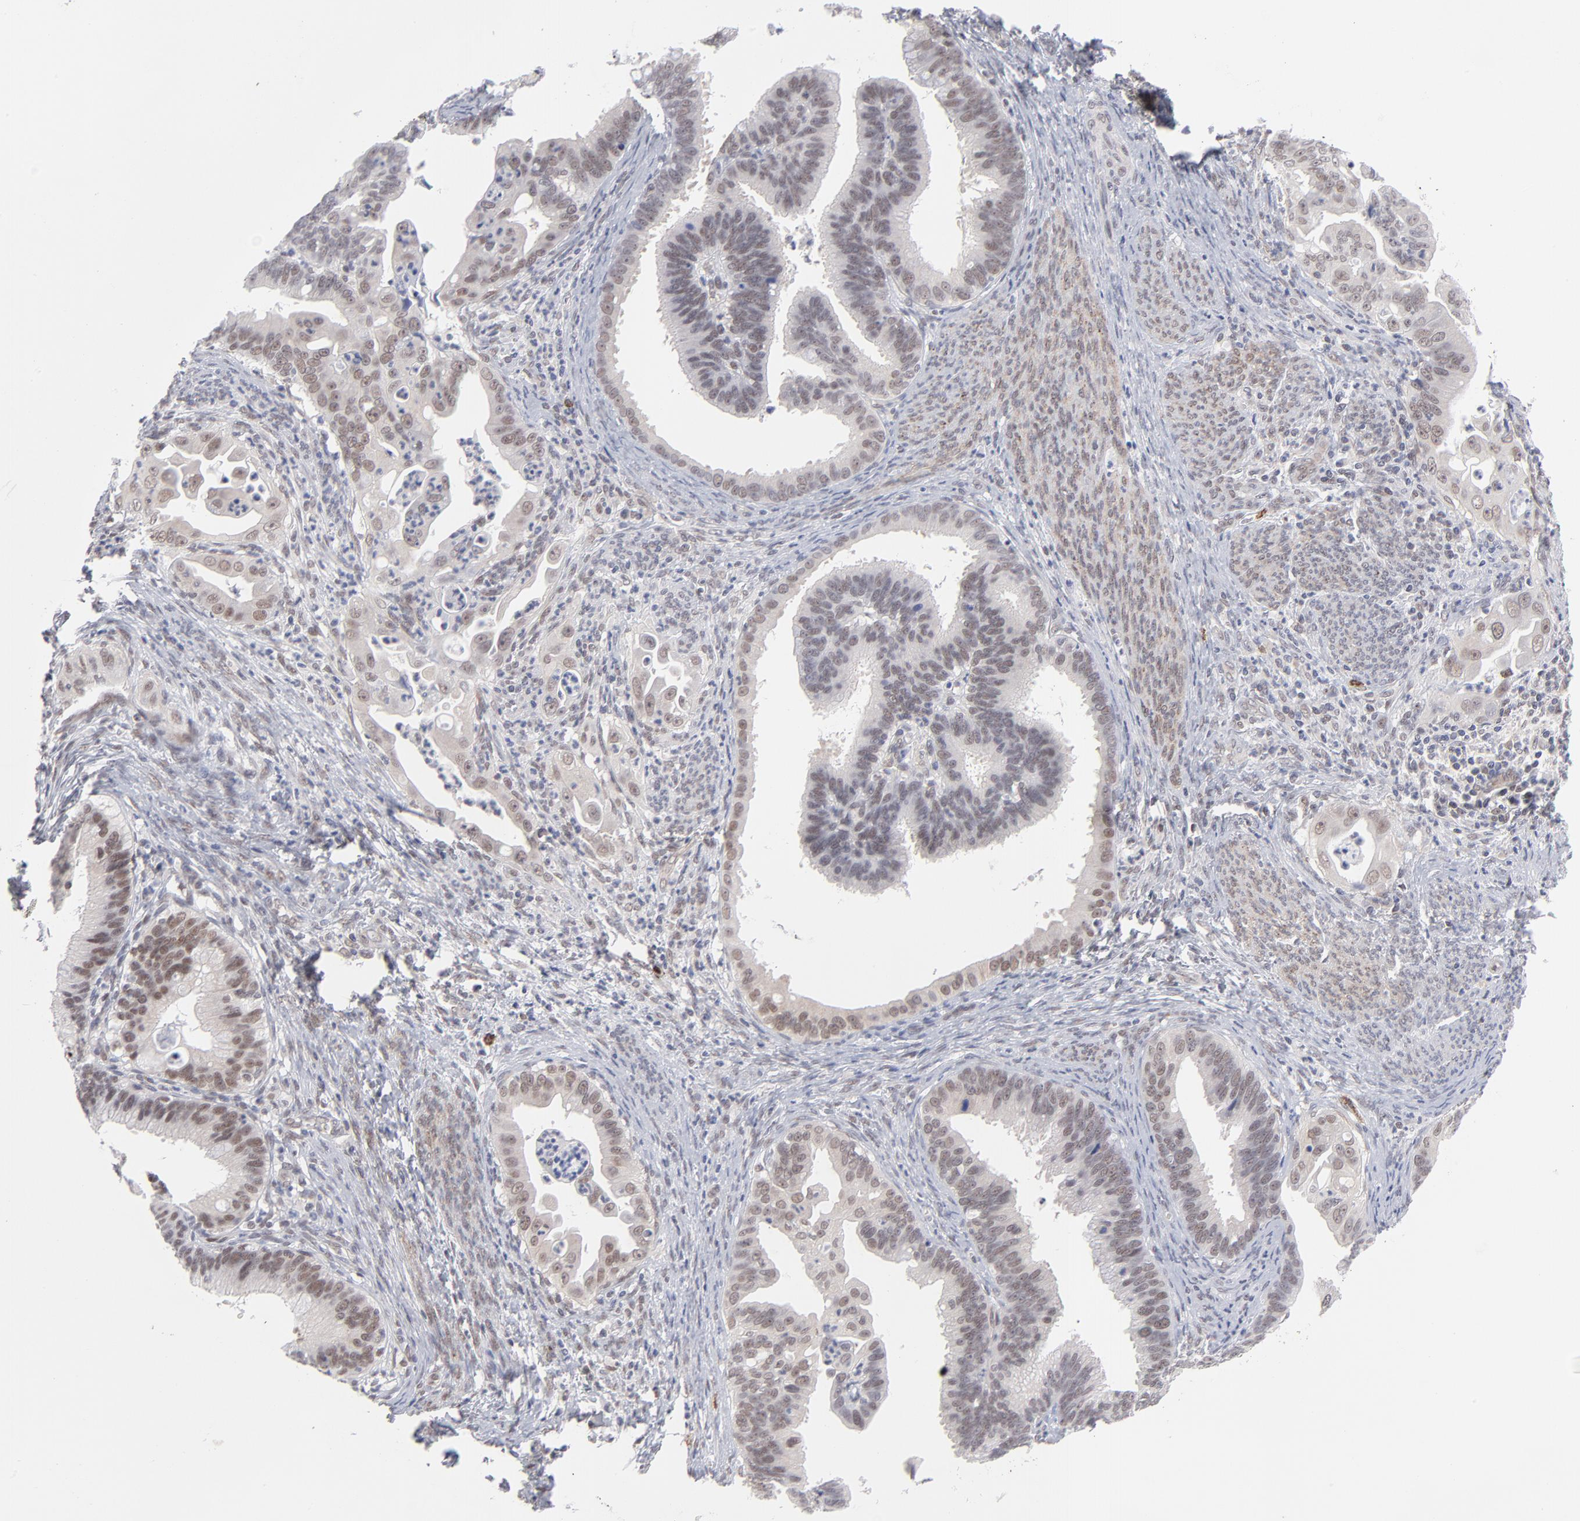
{"staining": {"intensity": "weak", "quantity": ">75%", "location": "cytoplasmic/membranous,nuclear"}, "tissue": "cervical cancer", "cell_type": "Tumor cells", "image_type": "cancer", "snomed": [{"axis": "morphology", "description": "Adenocarcinoma, NOS"}, {"axis": "topography", "description": "Cervix"}], "caption": "Immunohistochemical staining of human cervical cancer reveals low levels of weak cytoplasmic/membranous and nuclear protein staining in approximately >75% of tumor cells.", "gene": "NBN", "patient": {"sex": "female", "age": 47}}